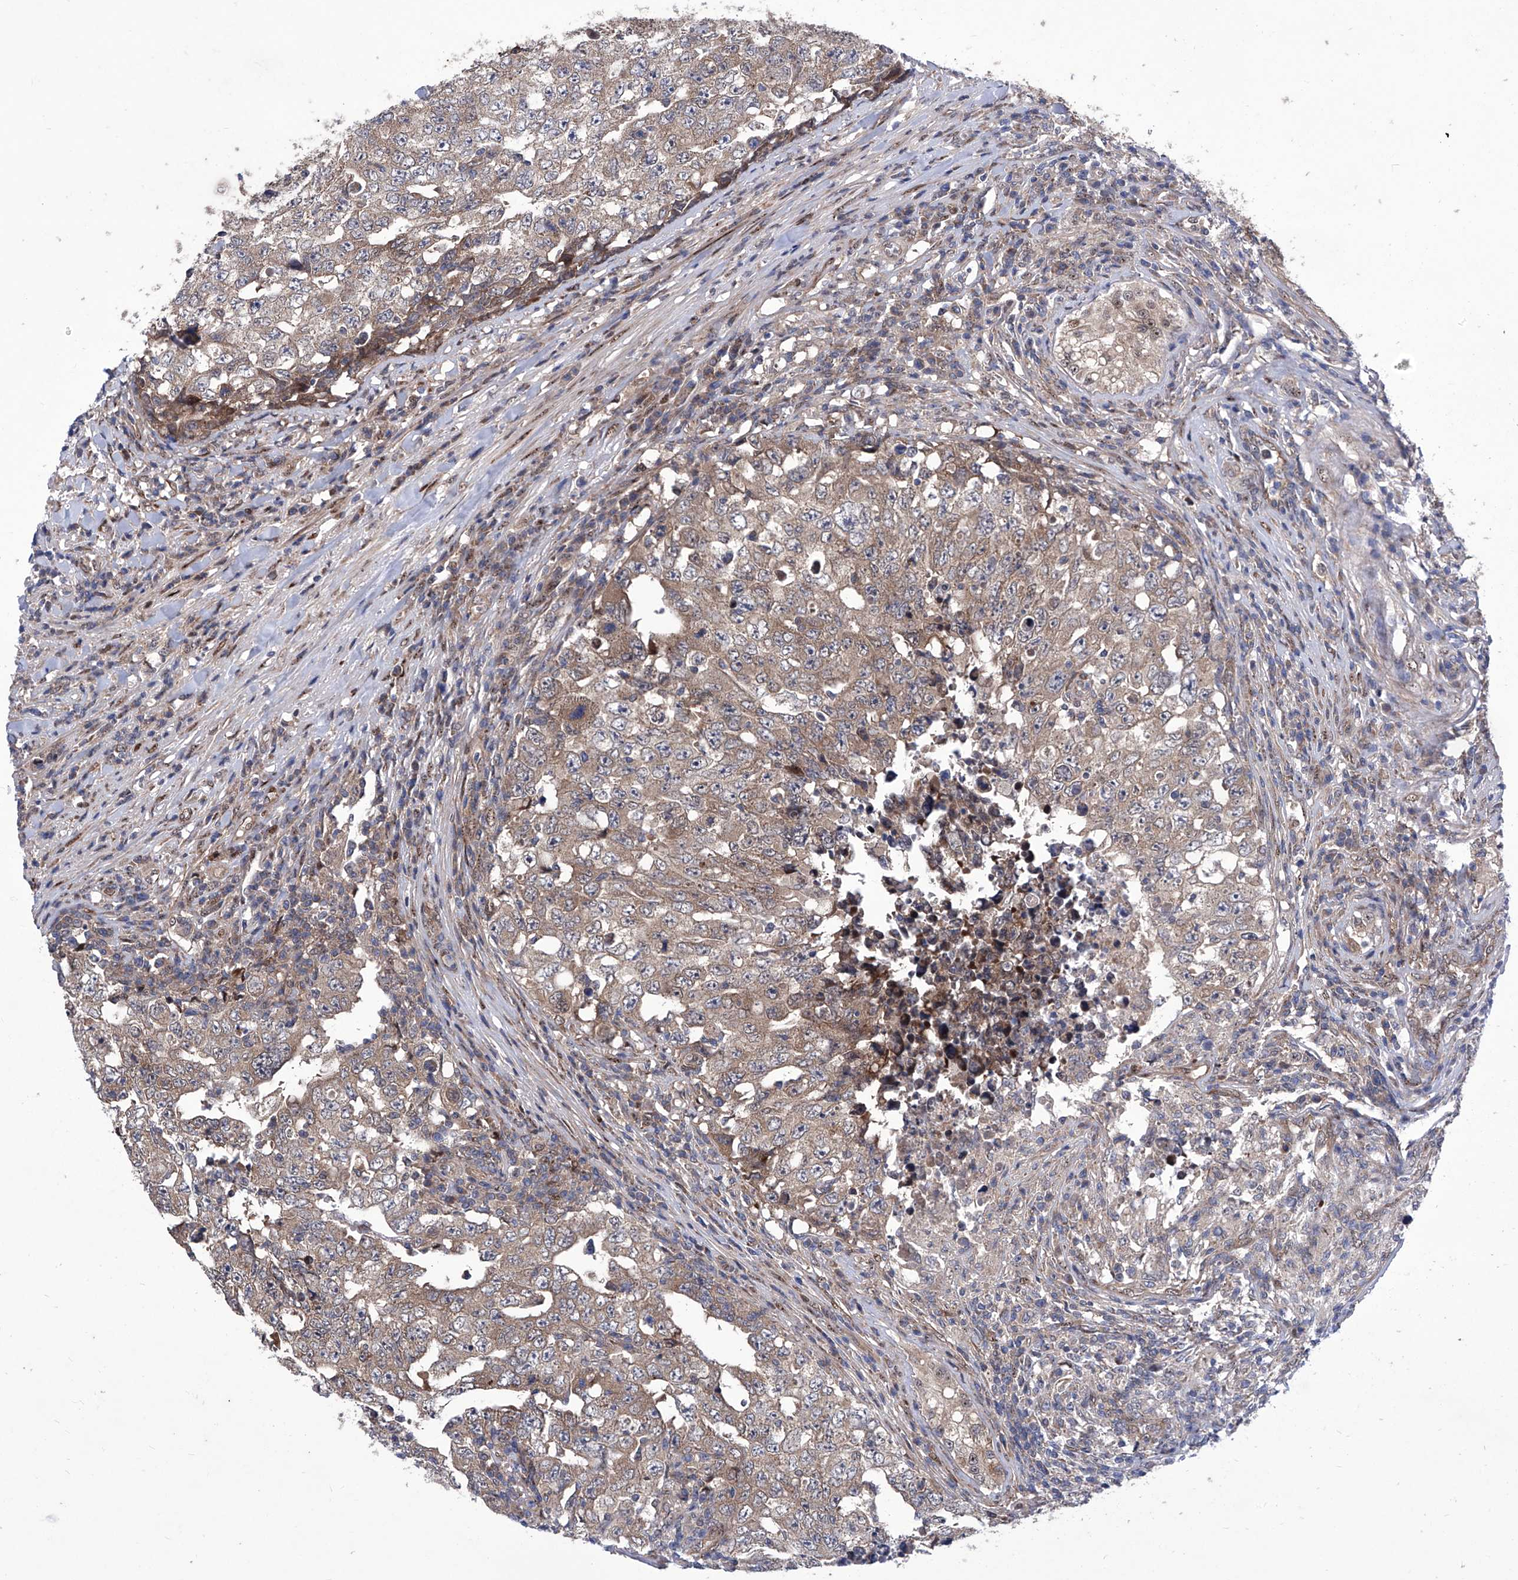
{"staining": {"intensity": "moderate", "quantity": ">75%", "location": "cytoplasmic/membranous"}, "tissue": "testis cancer", "cell_type": "Tumor cells", "image_type": "cancer", "snomed": [{"axis": "morphology", "description": "Carcinoma, Embryonal, NOS"}, {"axis": "topography", "description": "Testis"}], "caption": "Protein expression analysis of testis embryonal carcinoma demonstrates moderate cytoplasmic/membranous staining in approximately >75% of tumor cells.", "gene": "KTI12", "patient": {"sex": "male", "age": 26}}